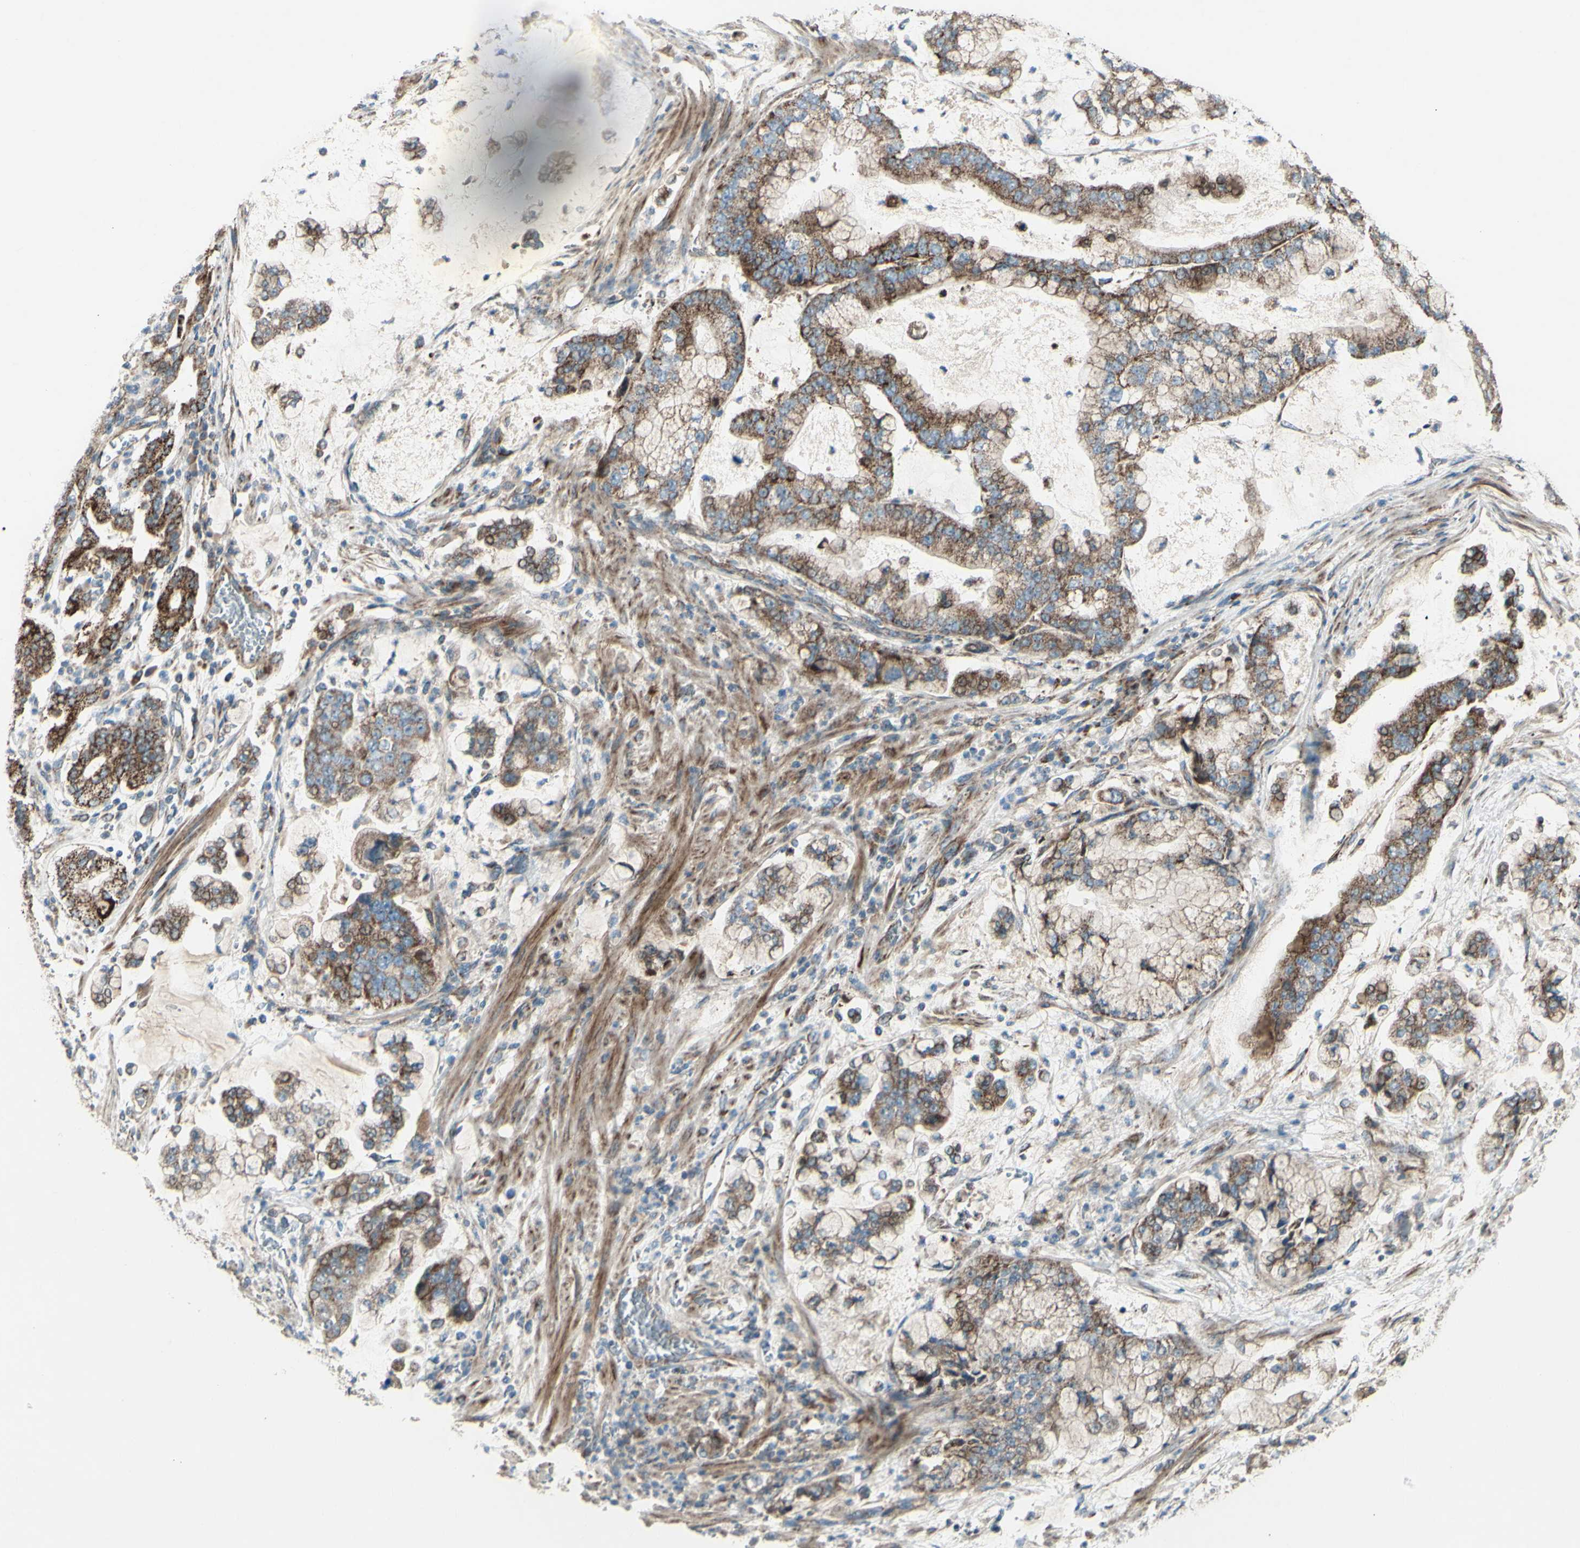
{"staining": {"intensity": "strong", "quantity": ">75%", "location": "cytoplasmic/membranous"}, "tissue": "stomach cancer", "cell_type": "Tumor cells", "image_type": "cancer", "snomed": [{"axis": "morphology", "description": "Normal tissue, NOS"}, {"axis": "morphology", "description": "Adenocarcinoma, NOS"}, {"axis": "topography", "description": "Stomach, upper"}, {"axis": "topography", "description": "Stomach"}], "caption": "Adenocarcinoma (stomach) stained for a protein (brown) shows strong cytoplasmic/membranous positive positivity in approximately >75% of tumor cells.", "gene": "RHOT1", "patient": {"sex": "male", "age": 76}}